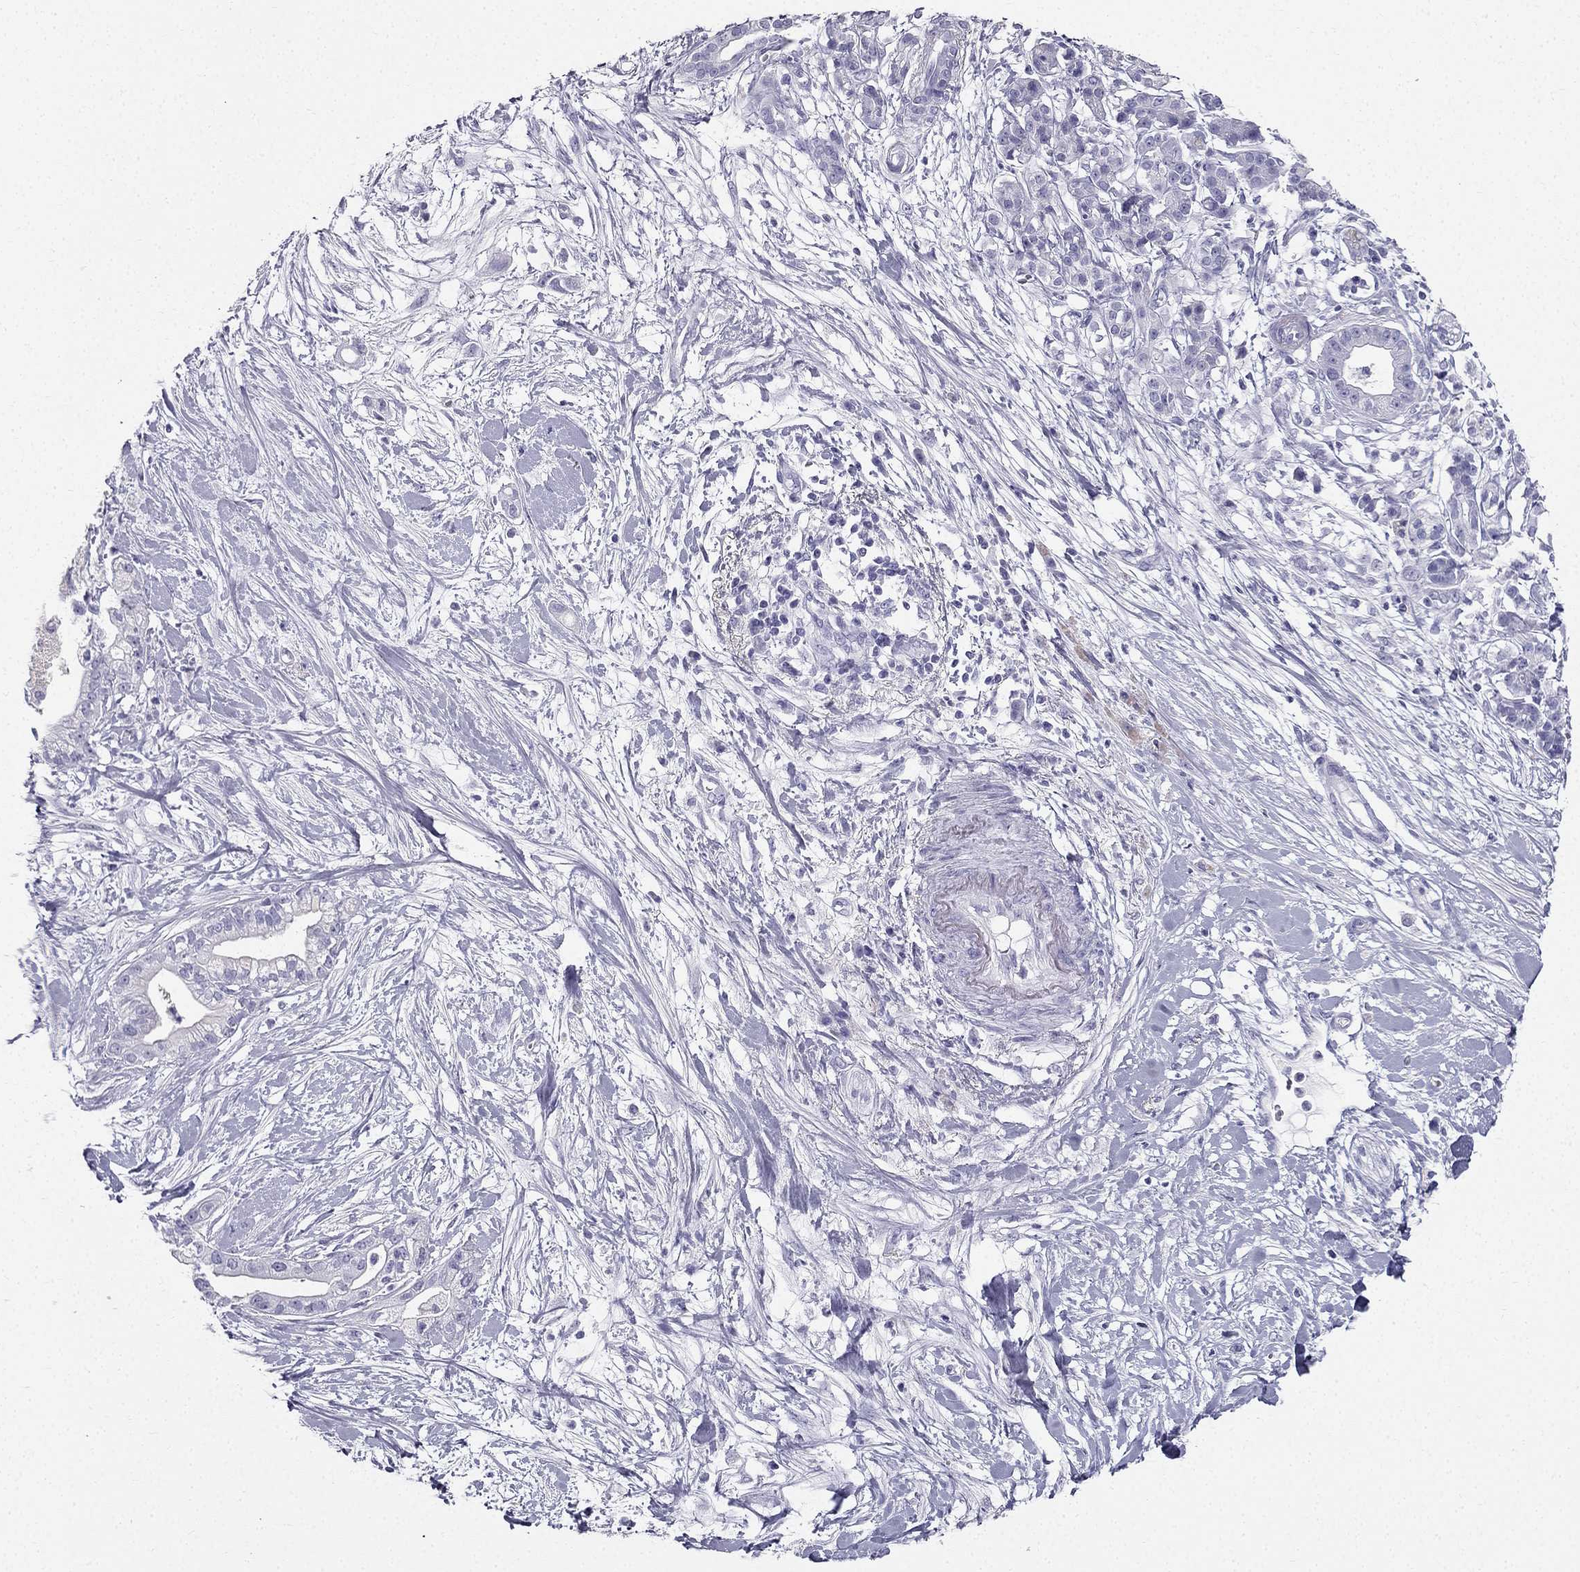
{"staining": {"intensity": "negative", "quantity": "none", "location": "none"}, "tissue": "pancreatic cancer", "cell_type": "Tumor cells", "image_type": "cancer", "snomed": [{"axis": "morphology", "description": "Normal tissue, NOS"}, {"axis": "morphology", "description": "Adenocarcinoma, NOS"}, {"axis": "topography", "description": "Lymph node"}, {"axis": "topography", "description": "Pancreas"}], "caption": "IHC of human pancreatic cancer (adenocarcinoma) displays no staining in tumor cells.", "gene": "TFF3", "patient": {"sex": "female", "age": 58}}